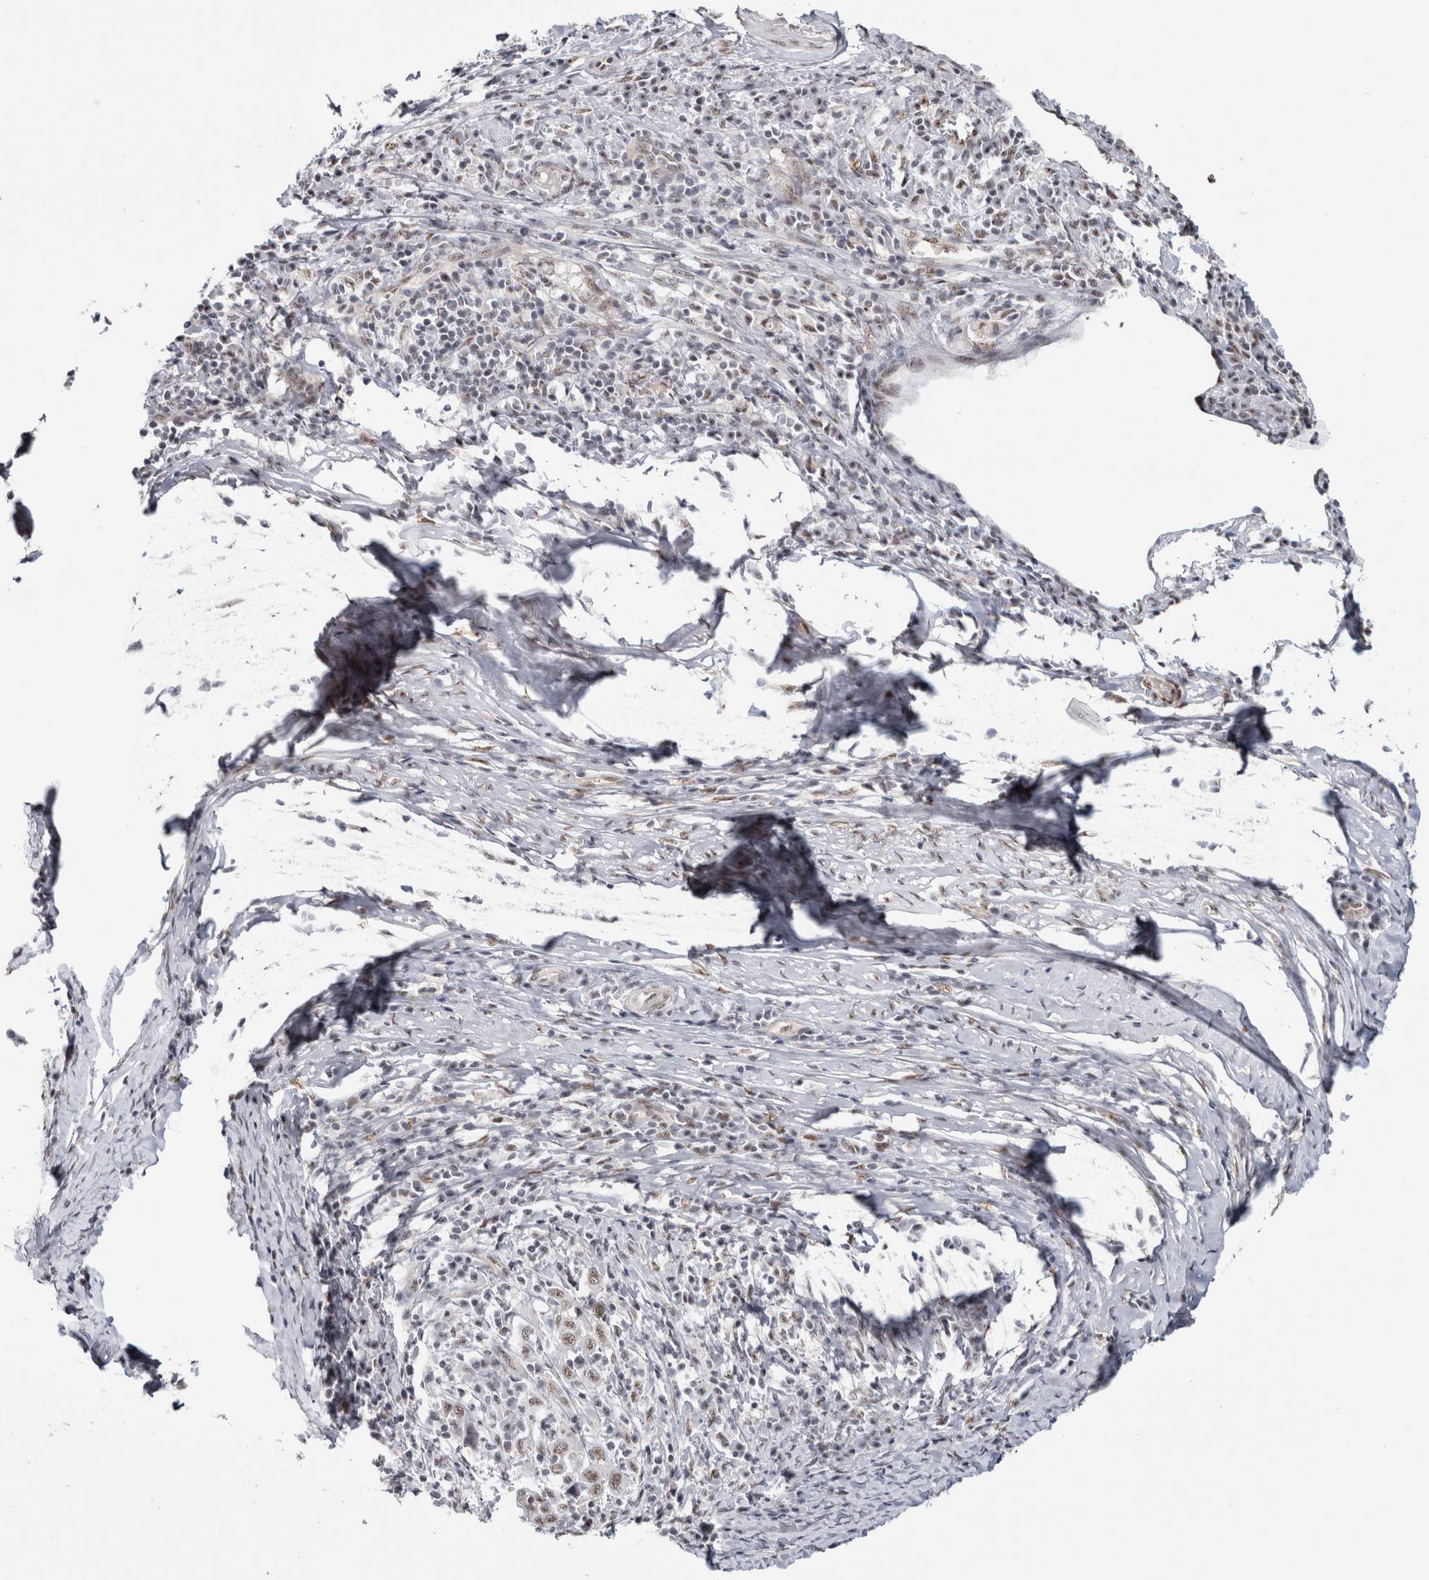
{"staining": {"intensity": "weak", "quantity": ">75%", "location": "nuclear"}, "tissue": "cervical cancer", "cell_type": "Tumor cells", "image_type": "cancer", "snomed": [{"axis": "morphology", "description": "Squamous cell carcinoma, NOS"}, {"axis": "topography", "description": "Cervix"}], "caption": "Approximately >75% of tumor cells in squamous cell carcinoma (cervical) demonstrate weak nuclear protein staining as visualized by brown immunohistochemical staining.", "gene": "MKNK1", "patient": {"sex": "female", "age": 46}}